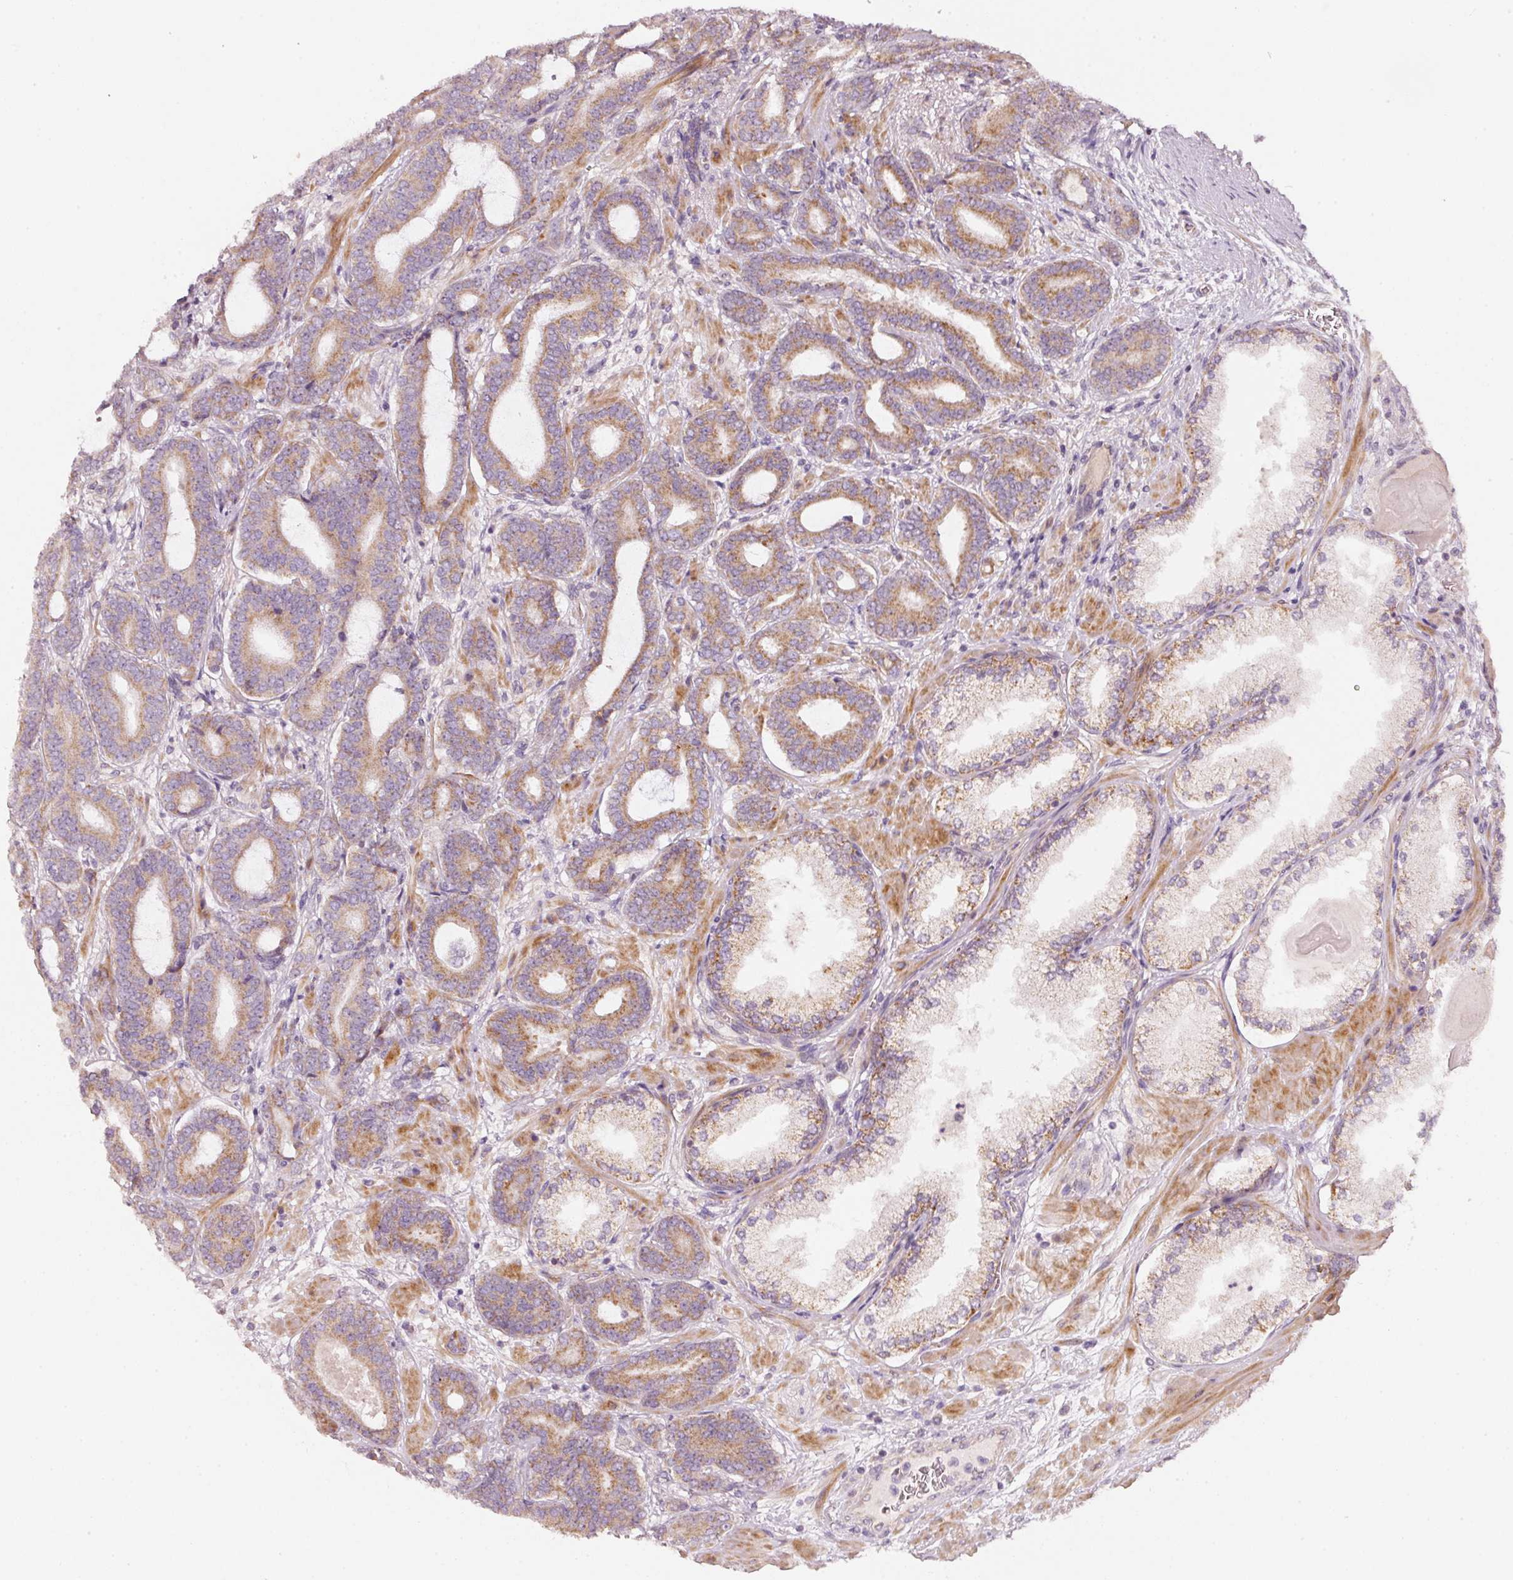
{"staining": {"intensity": "moderate", "quantity": ">75%", "location": "cytoplasmic/membranous"}, "tissue": "prostate cancer", "cell_type": "Tumor cells", "image_type": "cancer", "snomed": [{"axis": "morphology", "description": "Adenocarcinoma, Low grade"}, {"axis": "topography", "description": "Prostate and seminal vesicle, NOS"}], "caption": "Prostate cancer (low-grade adenocarcinoma) tissue exhibits moderate cytoplasmic/membranous expression in approximately >75% of tumor cells", "gene": "ARHGAP22", "patient": {"sex": "male", "age": 61}}